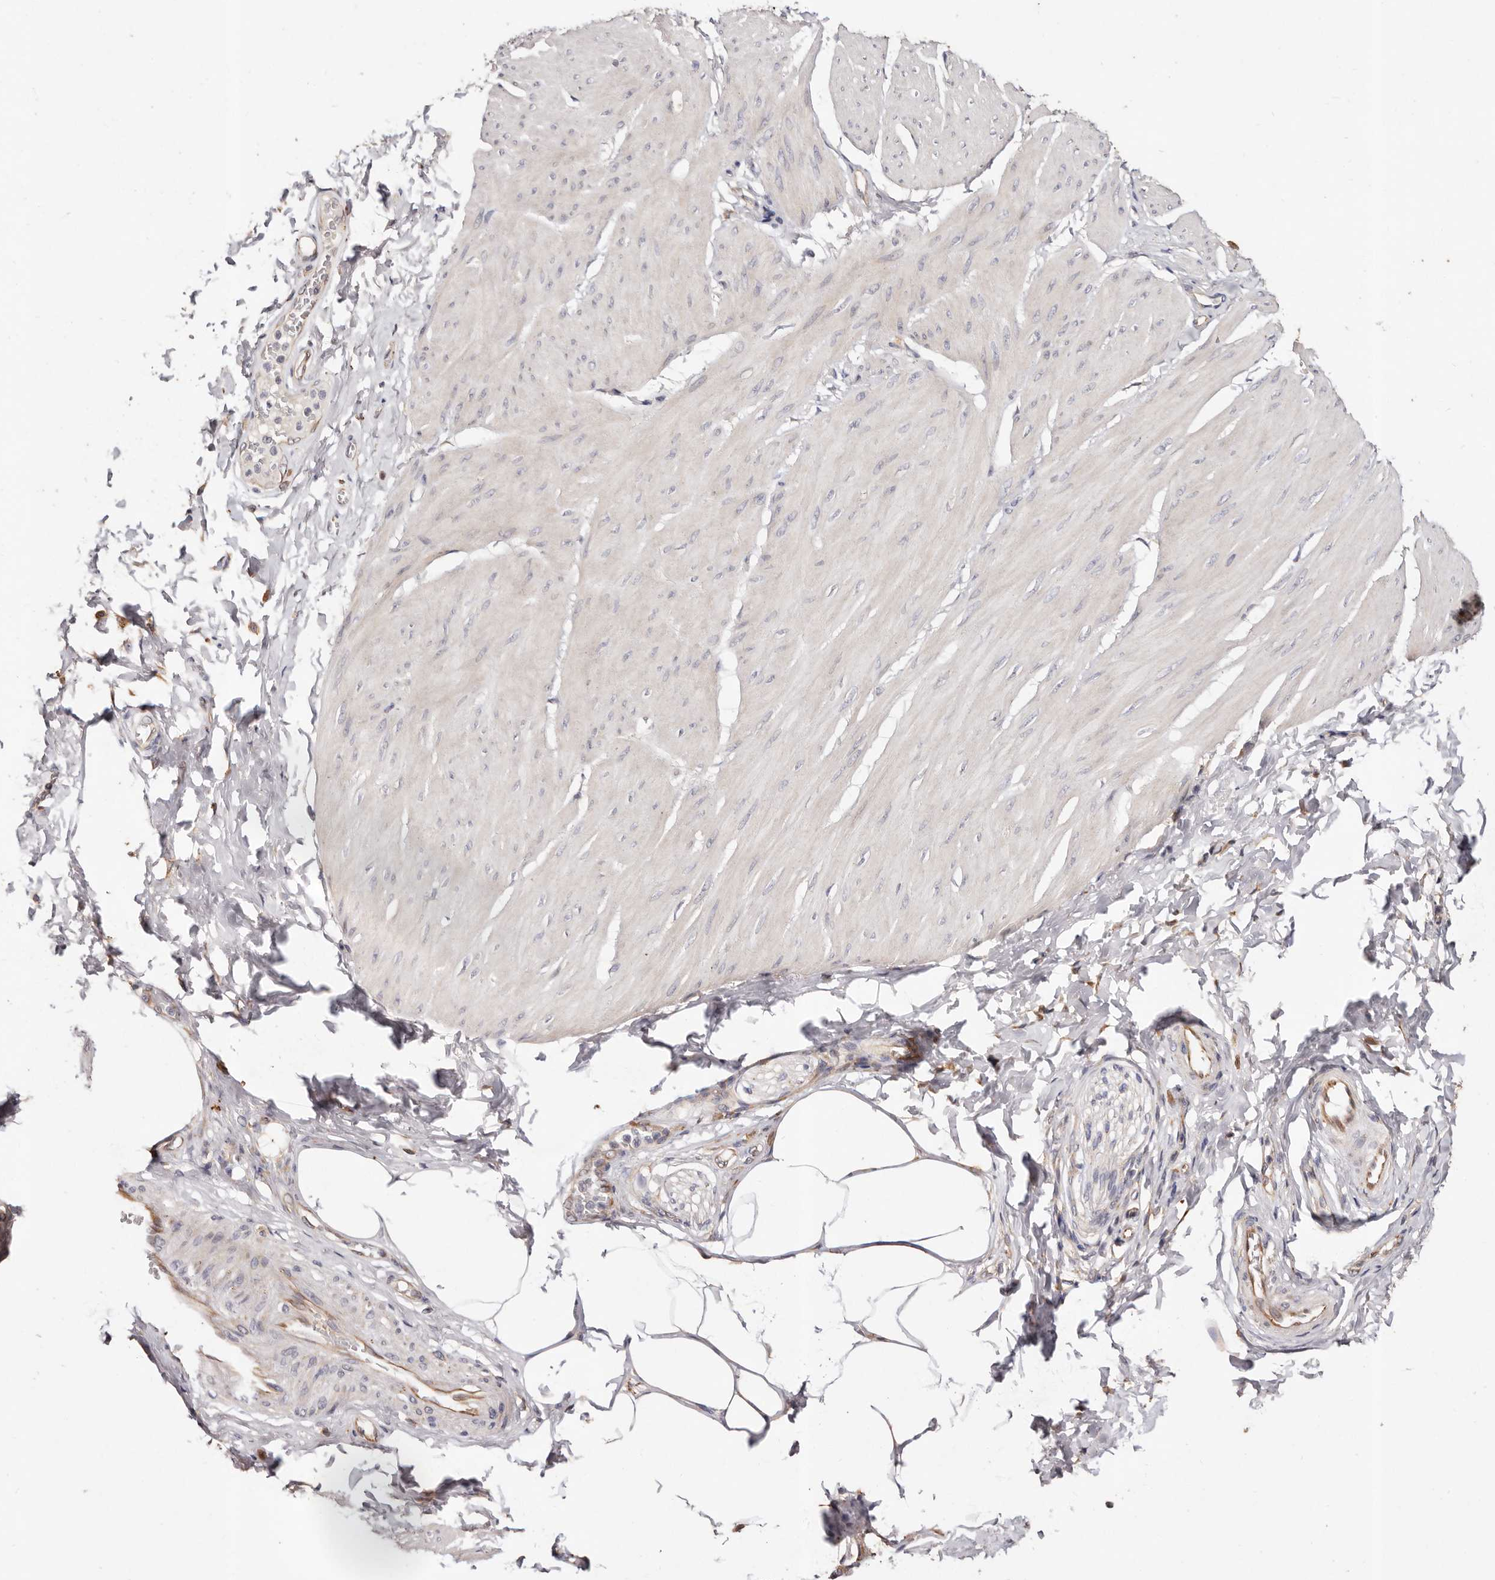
{"staining": {"intensity": "negative", "quantity": "none", "location": "none"}, "tissue": "smooth muscle", "cell_type": "Smooth muscle cells", "image_type": "normal", "snomed": [{"axis": "morphology", "description": "Urothelial carcinoma, High grade"}, {"axis": "topography", "description": "Urinary bladder"}], "caption": "Immunohistochemistry (IHC) of normal smooth muscle displays no staining in smooth muscle cells. The staining was performed using DAB to visualize the protein expression in brown, while the nuclei were stained in blue with hematoxylin (Magnification: 20x).", "gene": "THBS3", "patient": {"sex": "male", "age": 46}}